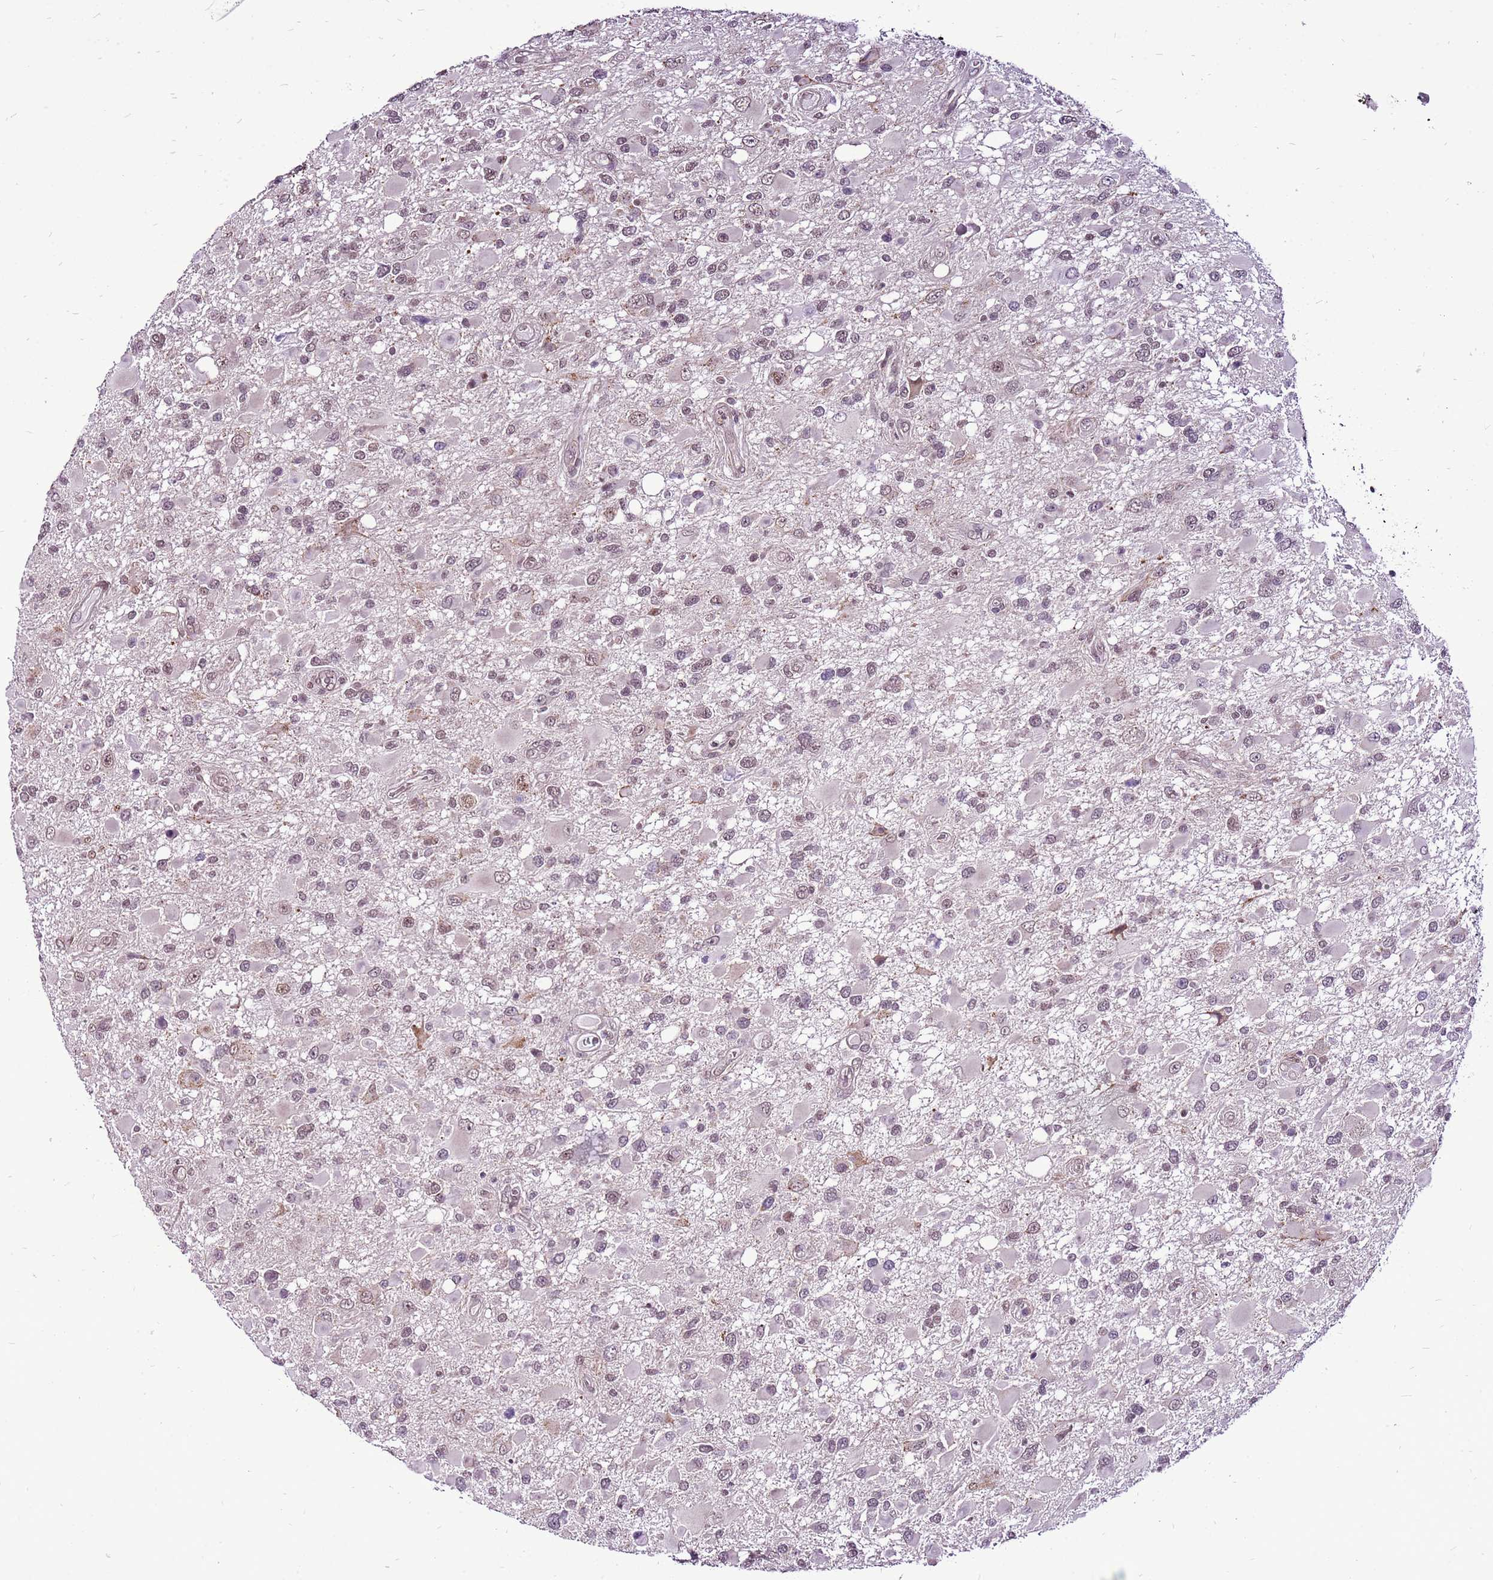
{"staining": {"intensity": "moderate", "quantity": "25%-75%", "location": "cytoplasmic/membranous,nuclear"}, "tissue": "glioma", "cell_type": "Tumor cells", "image_type": "cancer", "snomed": [{"axis": "morphology", "description": "Glioma, malignant, High grade"}, {"axis": "topography", "description": "Brain"}], "caption": "The histopathology image demonstrates immunohistochemical staining of glioma. There is moderate cytoplasmic/membranous and nuclear positivity is appreciated in approximately 25%-75% of tumor cells.", "gene": "CCDC166", "patient": {"sex": "male", "age": 53}}